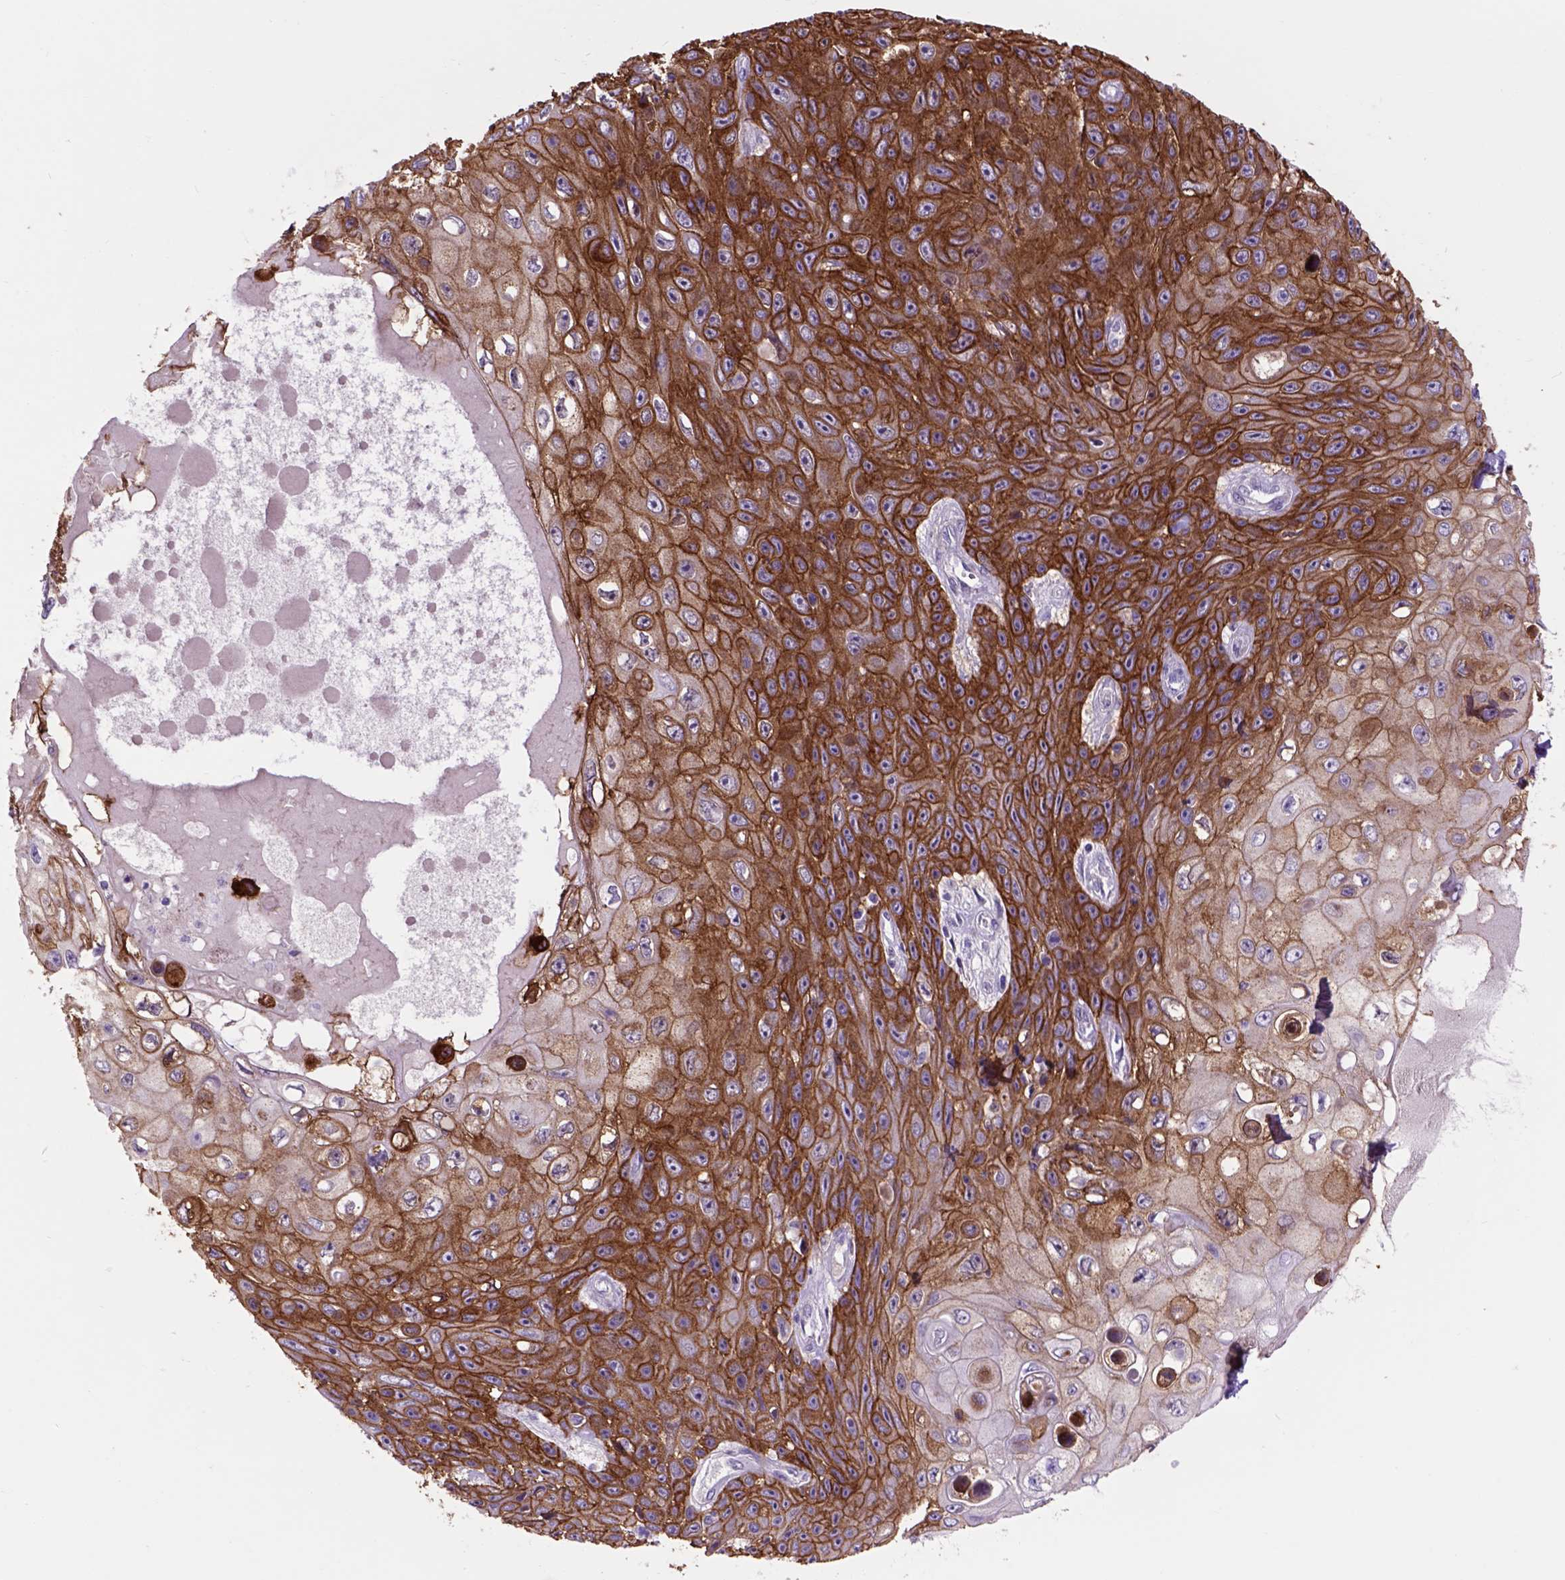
{"staining": {"intensity": "moderate", "quantity": ">75%", "location": "cytoplasmic/membranous"}, "tissue": "skin cancer", "cell_type": "Tumor cells", "image_type": "cancer", "snomed": [{"axis": "morphology", "description": "Squamous cell carcinoma, NOS"}, {"axis": "topography", "description": "Skin"}], "caption": "Protein staining shows moderate cytoplasmic/membranous staining in about >75% of tumor cells in squamous cell carcinoma (skin).", "gene": "EGFR", "patient": {"sex": "male", "age": 82}}